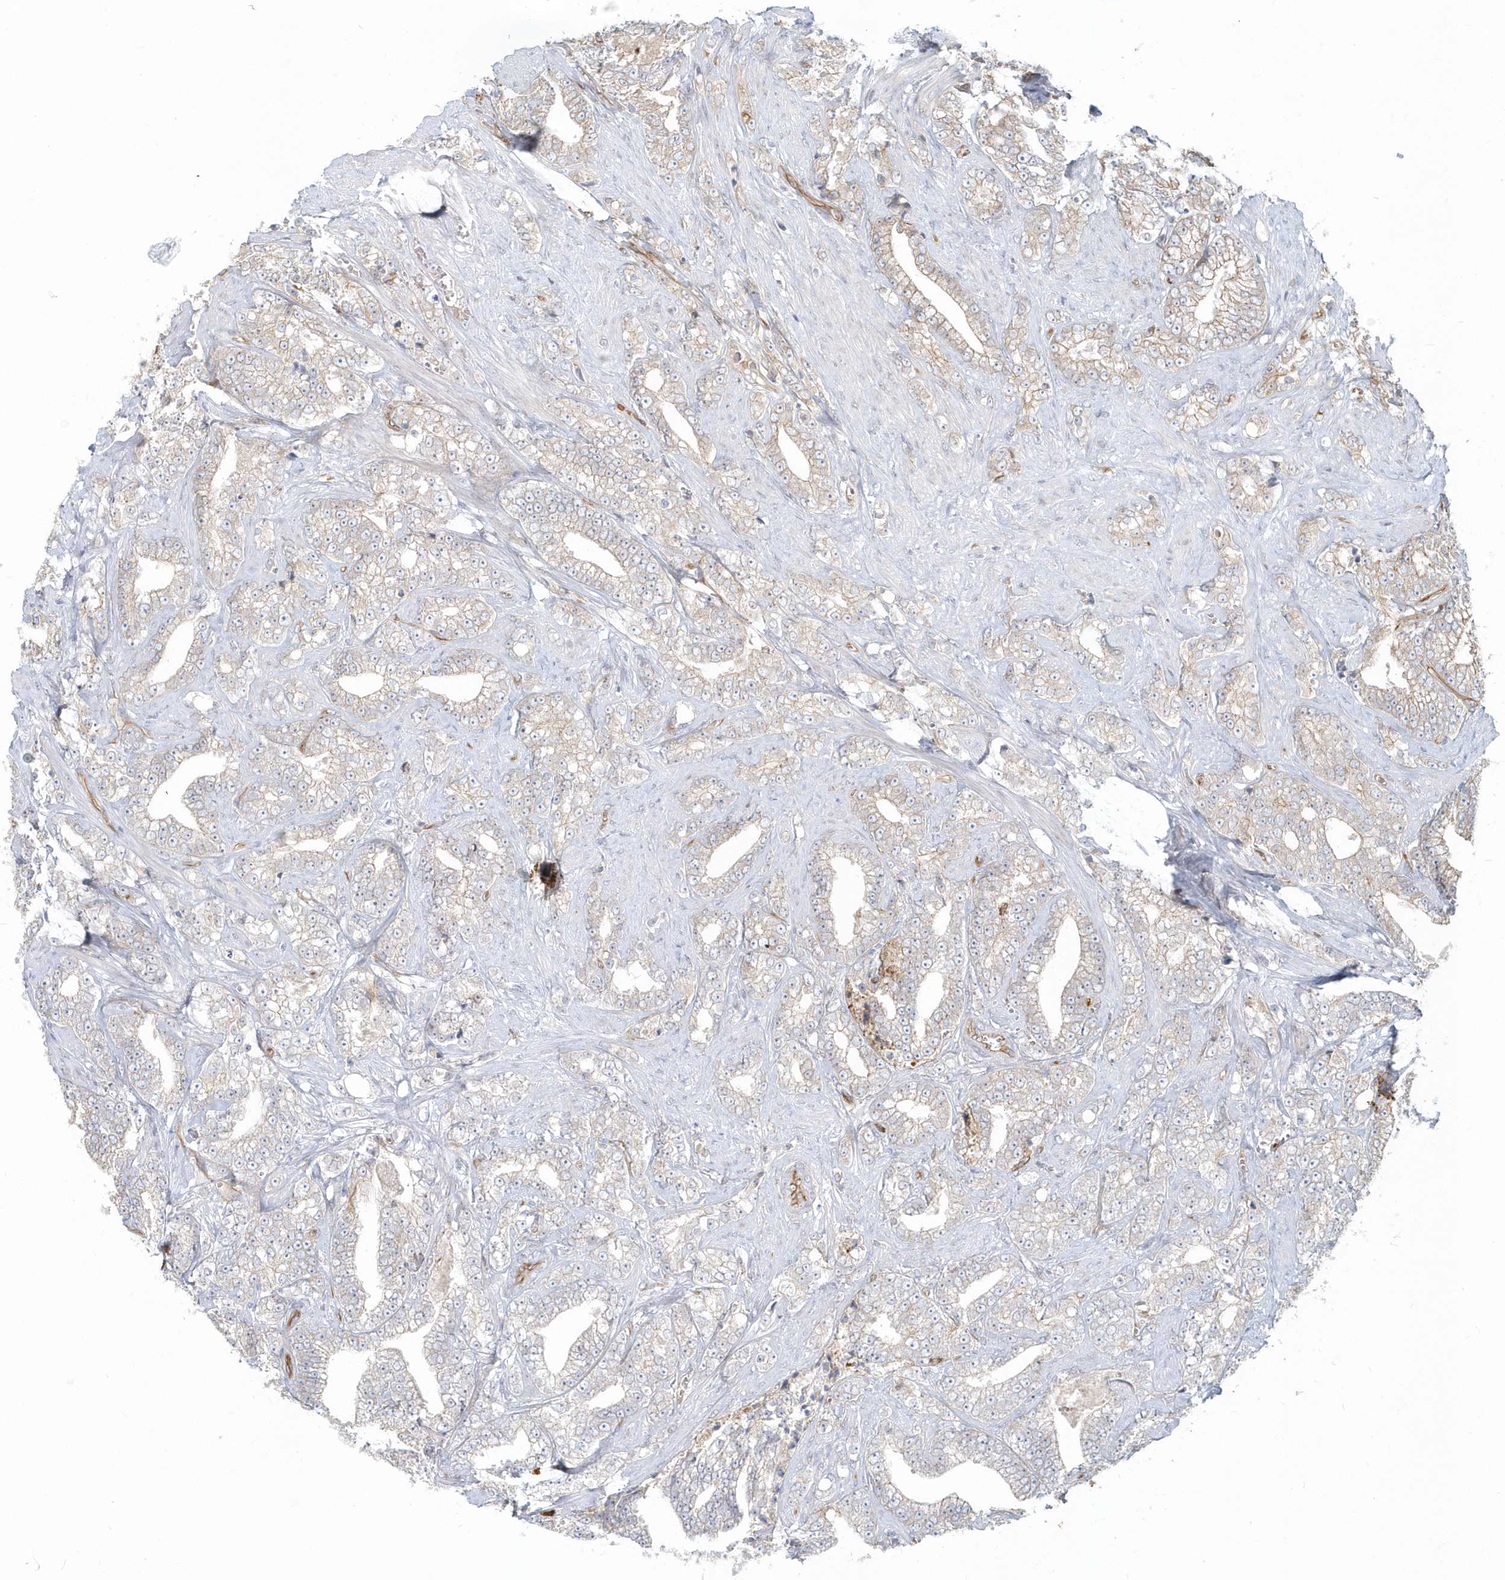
{"staining": {"intensity": "negative", "quantity": "none", "location": "none"}, "tissue": "prostate cancer", "cell_type": "Tumor cells", "image_type": "cancer", "snomed": [{"axis": "morphology", "description": "Adenocarcinoma, High grade"}, {"axis": "topography", "description": "Prostate and seminal vesicle, NOS"}], "caption": "Tumor cells are negative for brown protein staining in adenocarcinoma (high-grade) (prostate). The staining is performed using DAB (3,3'-diaminobenzidine) brown chromogen with nuclei counter-stained in using hematoxylin.", "gene": "DNAH1", "patient": {"sex": "male", "age": 67}}